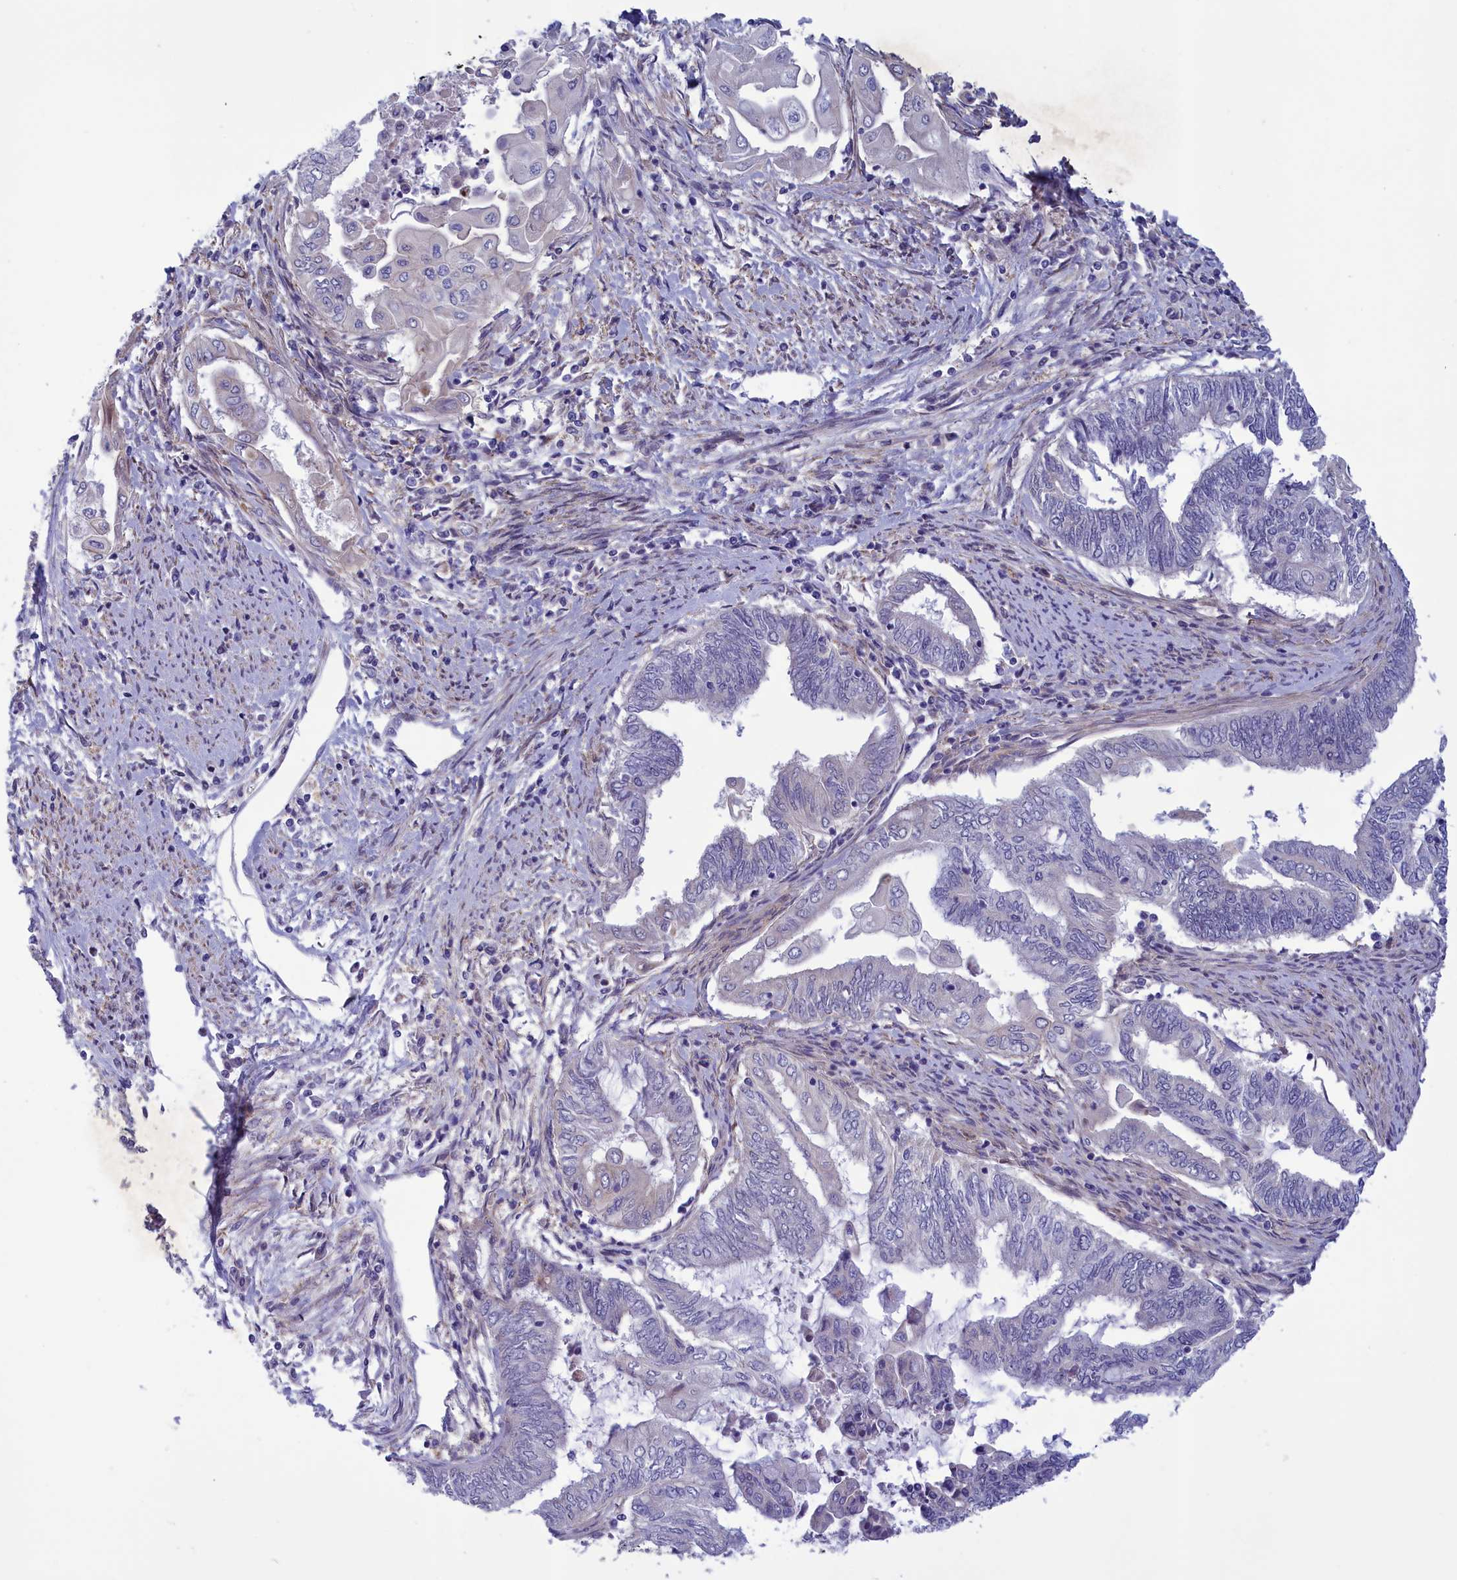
{"staining": {"intensity": "negative", "quantity": "none", "location": "none"}, "tissue": "endometrial cancer", "cell_type": "Tumor cells", "image_type": "cancer", "snomed": [{"axis": "morphology", "description": "Adenocarcinoma, NOS"}, {"axis": "topography", "description": "Uterus"}, {"axis": "topography", "description": "Endometrium"}], "caption": "Endometrial cancer (adenocarcinoma) stained for a protein using immunohistochemistry reveals no positivity tumor cells.", "gene": "CORO2A", "patient": {"sex": "female", "age": 70}}